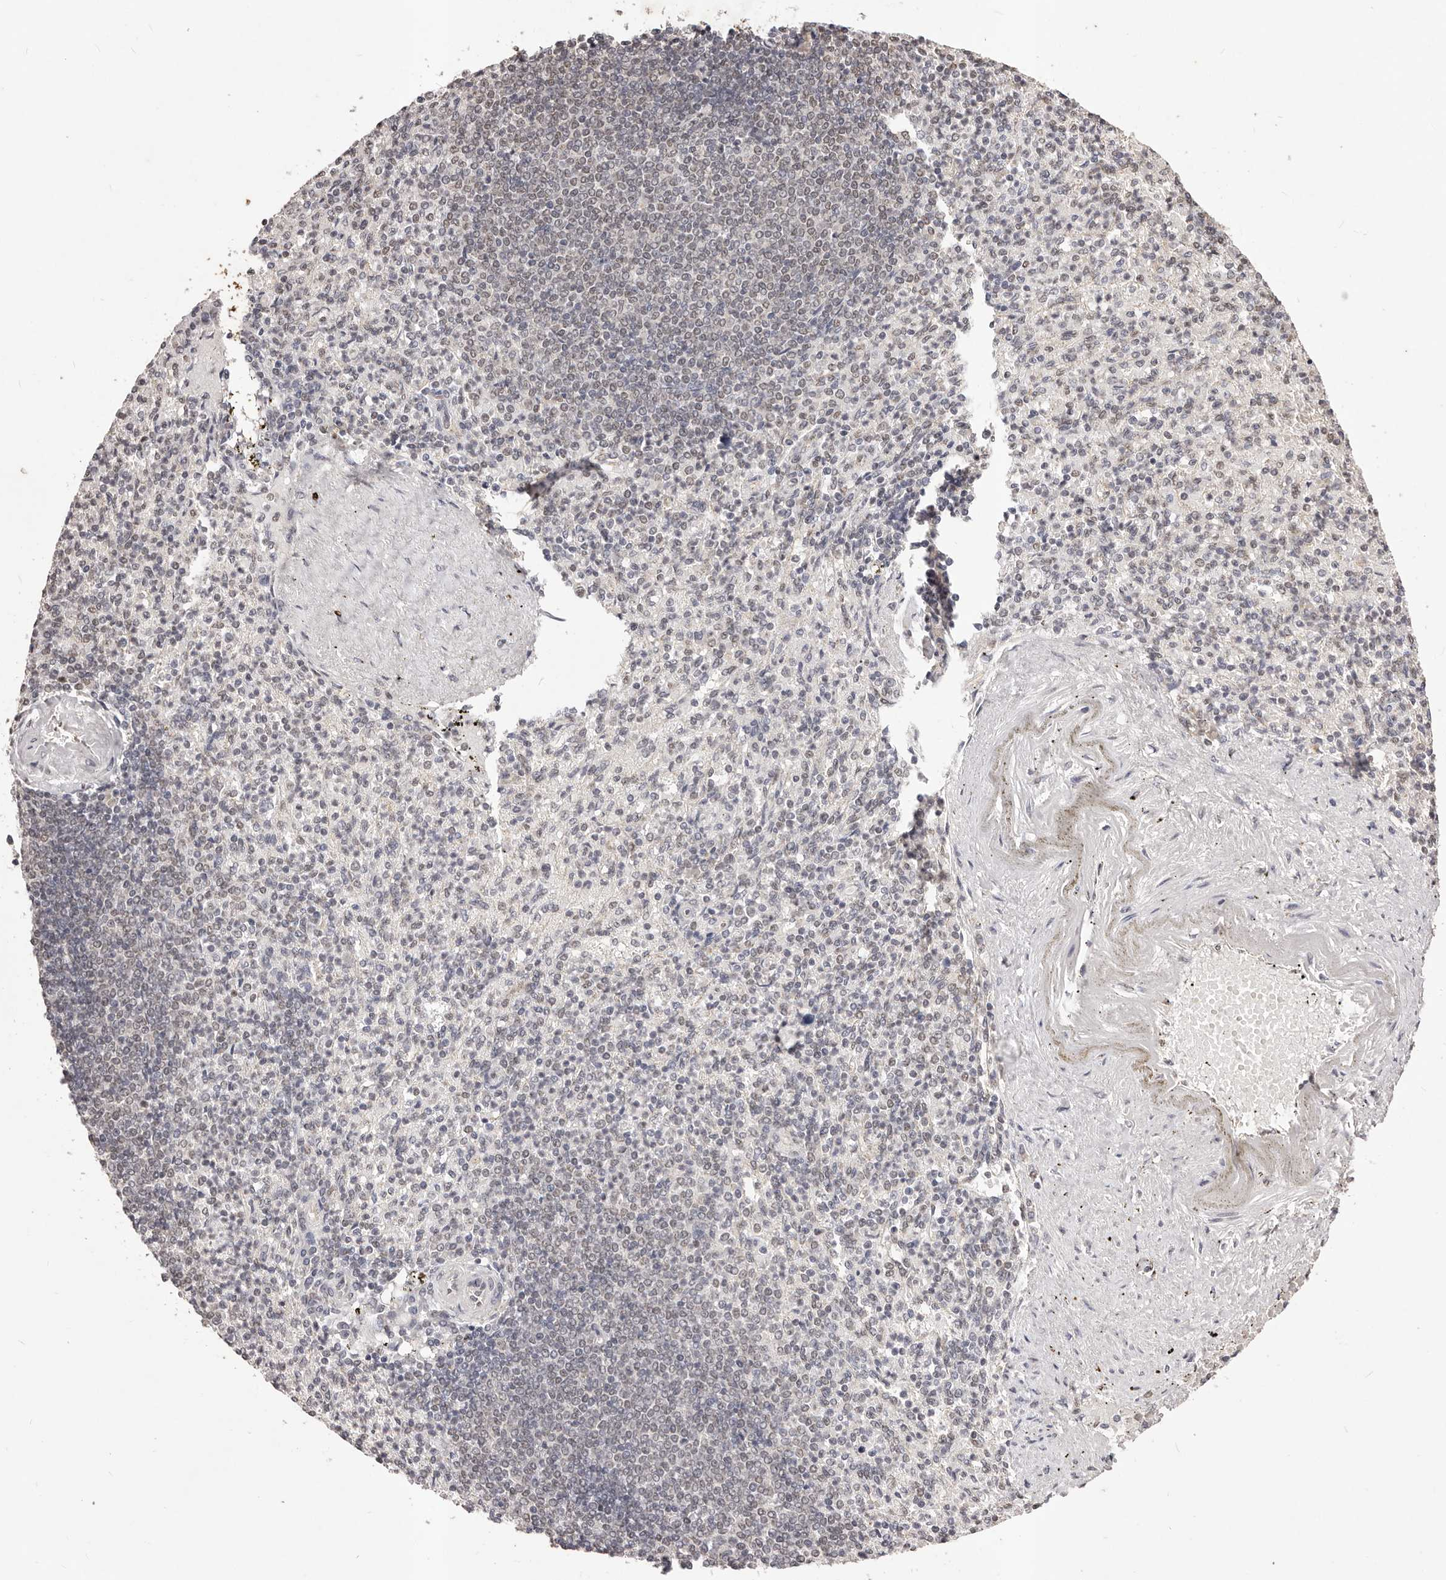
{"staining": {"intensity": "negative", "quantity": "none", "location": "none"}, "tissue": "spleen", "cell_type": "Cells in red pulp", "image_type": "normal", "snomed": [{"axis": "morphology", "description": "Normal tissue, NOS"}, {"axis": "topography", "description": "Spleen"}], "caption": "The image reveals no staining of cells in red pulp in normal spleen. (Brightfield microscopy of DAB (3,3'-diaminobenzidine) immunohistochemistry (IHC) at high magnification).", "gene": "RPS6KA5", "patient": {"sex": "female", "age": 74}}